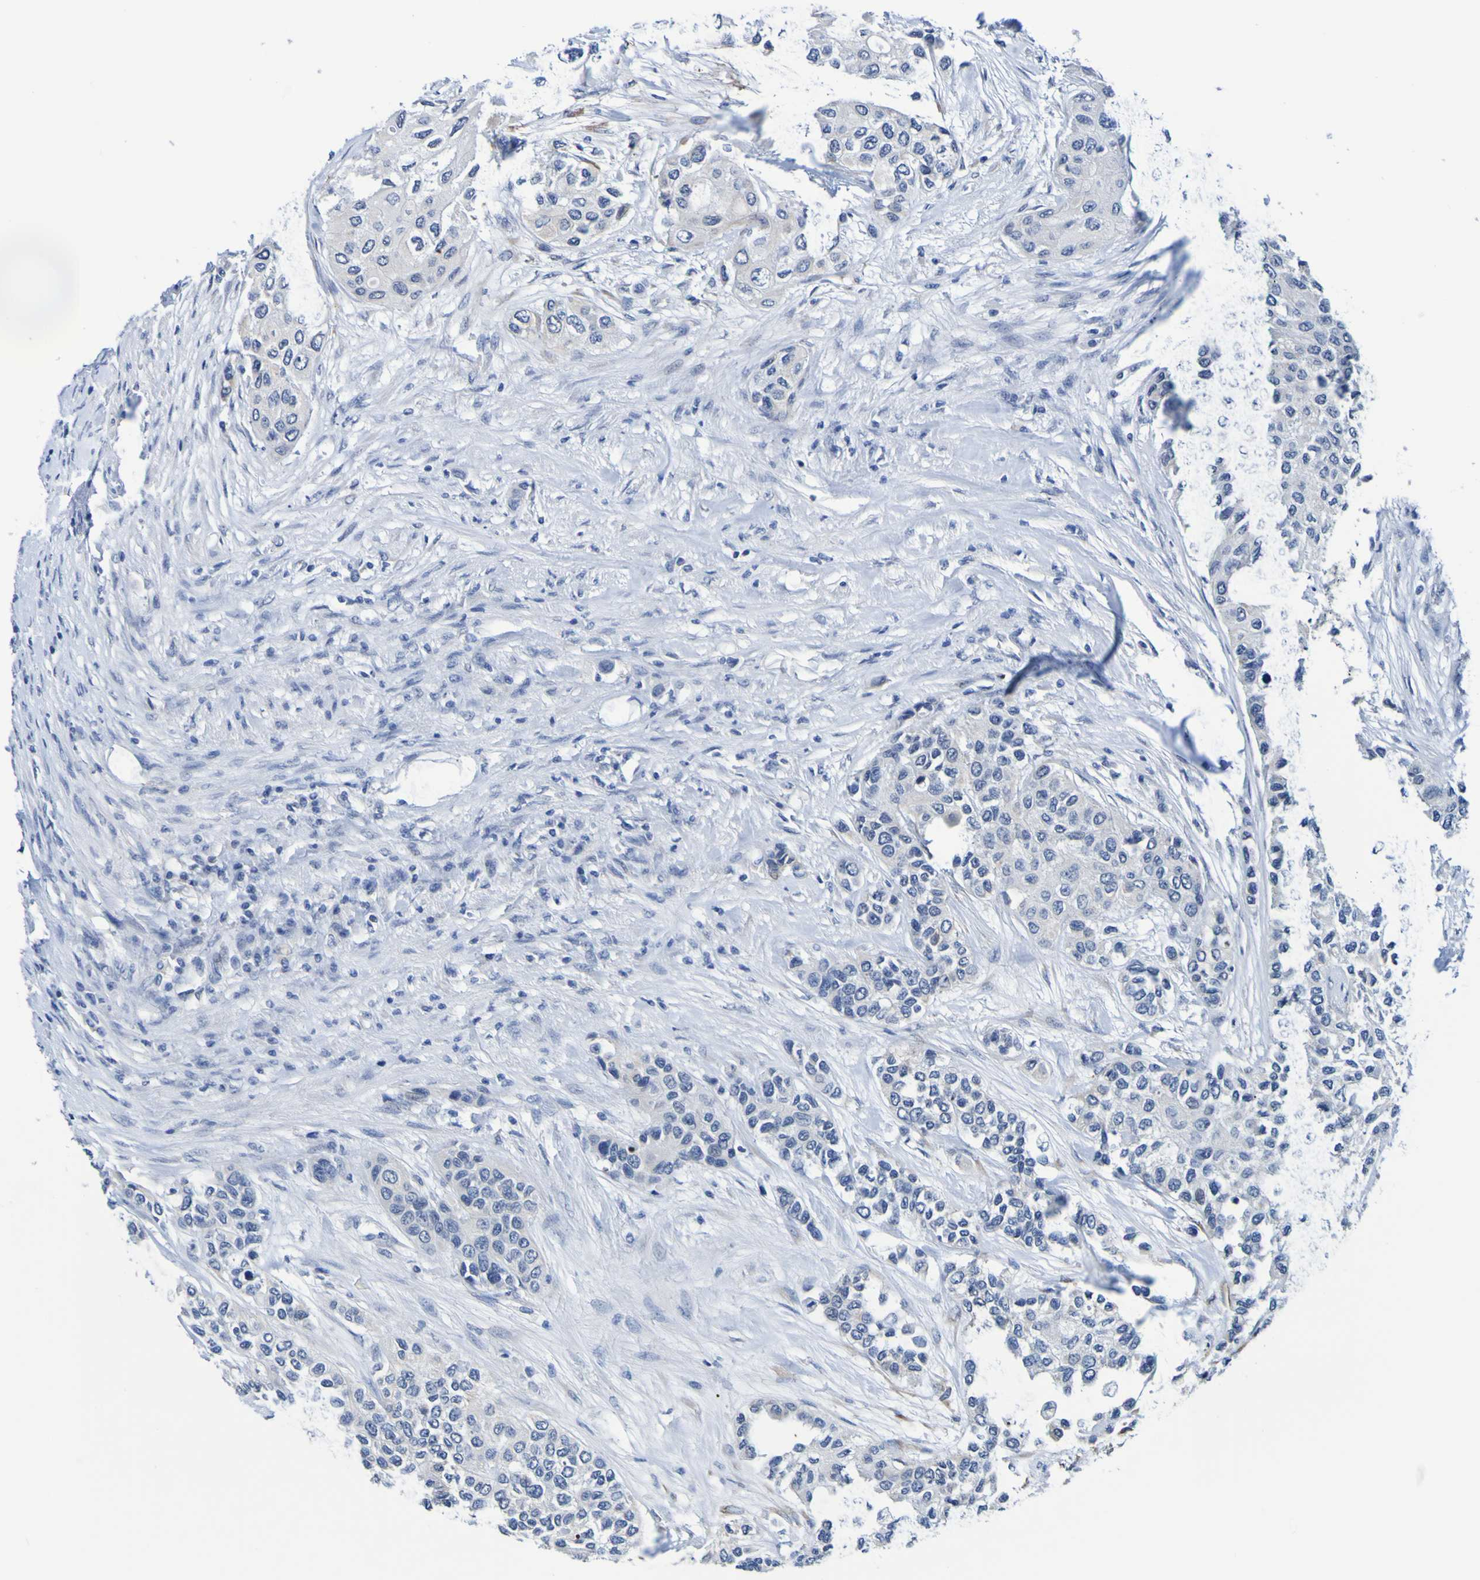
{"staining": {"intensity": "negative", "quantity": "none", "location": "none"}, "tissue": "urothelial cancer", "cell_type": "Tumor cells", "image_type": "cancer", "snomed": [{"axis": "morphology", "description": "Urothelial carcinoma, High grade"}, {"axis": "topography", "description": "Urinary bladder"}], "caption": "High-grade urothelial carcinoma was stained to show a protein in brown. There is no significant staining in tumor cells.", "gene": "VMA21", "patient": {"sex": "female", "age": 56}}